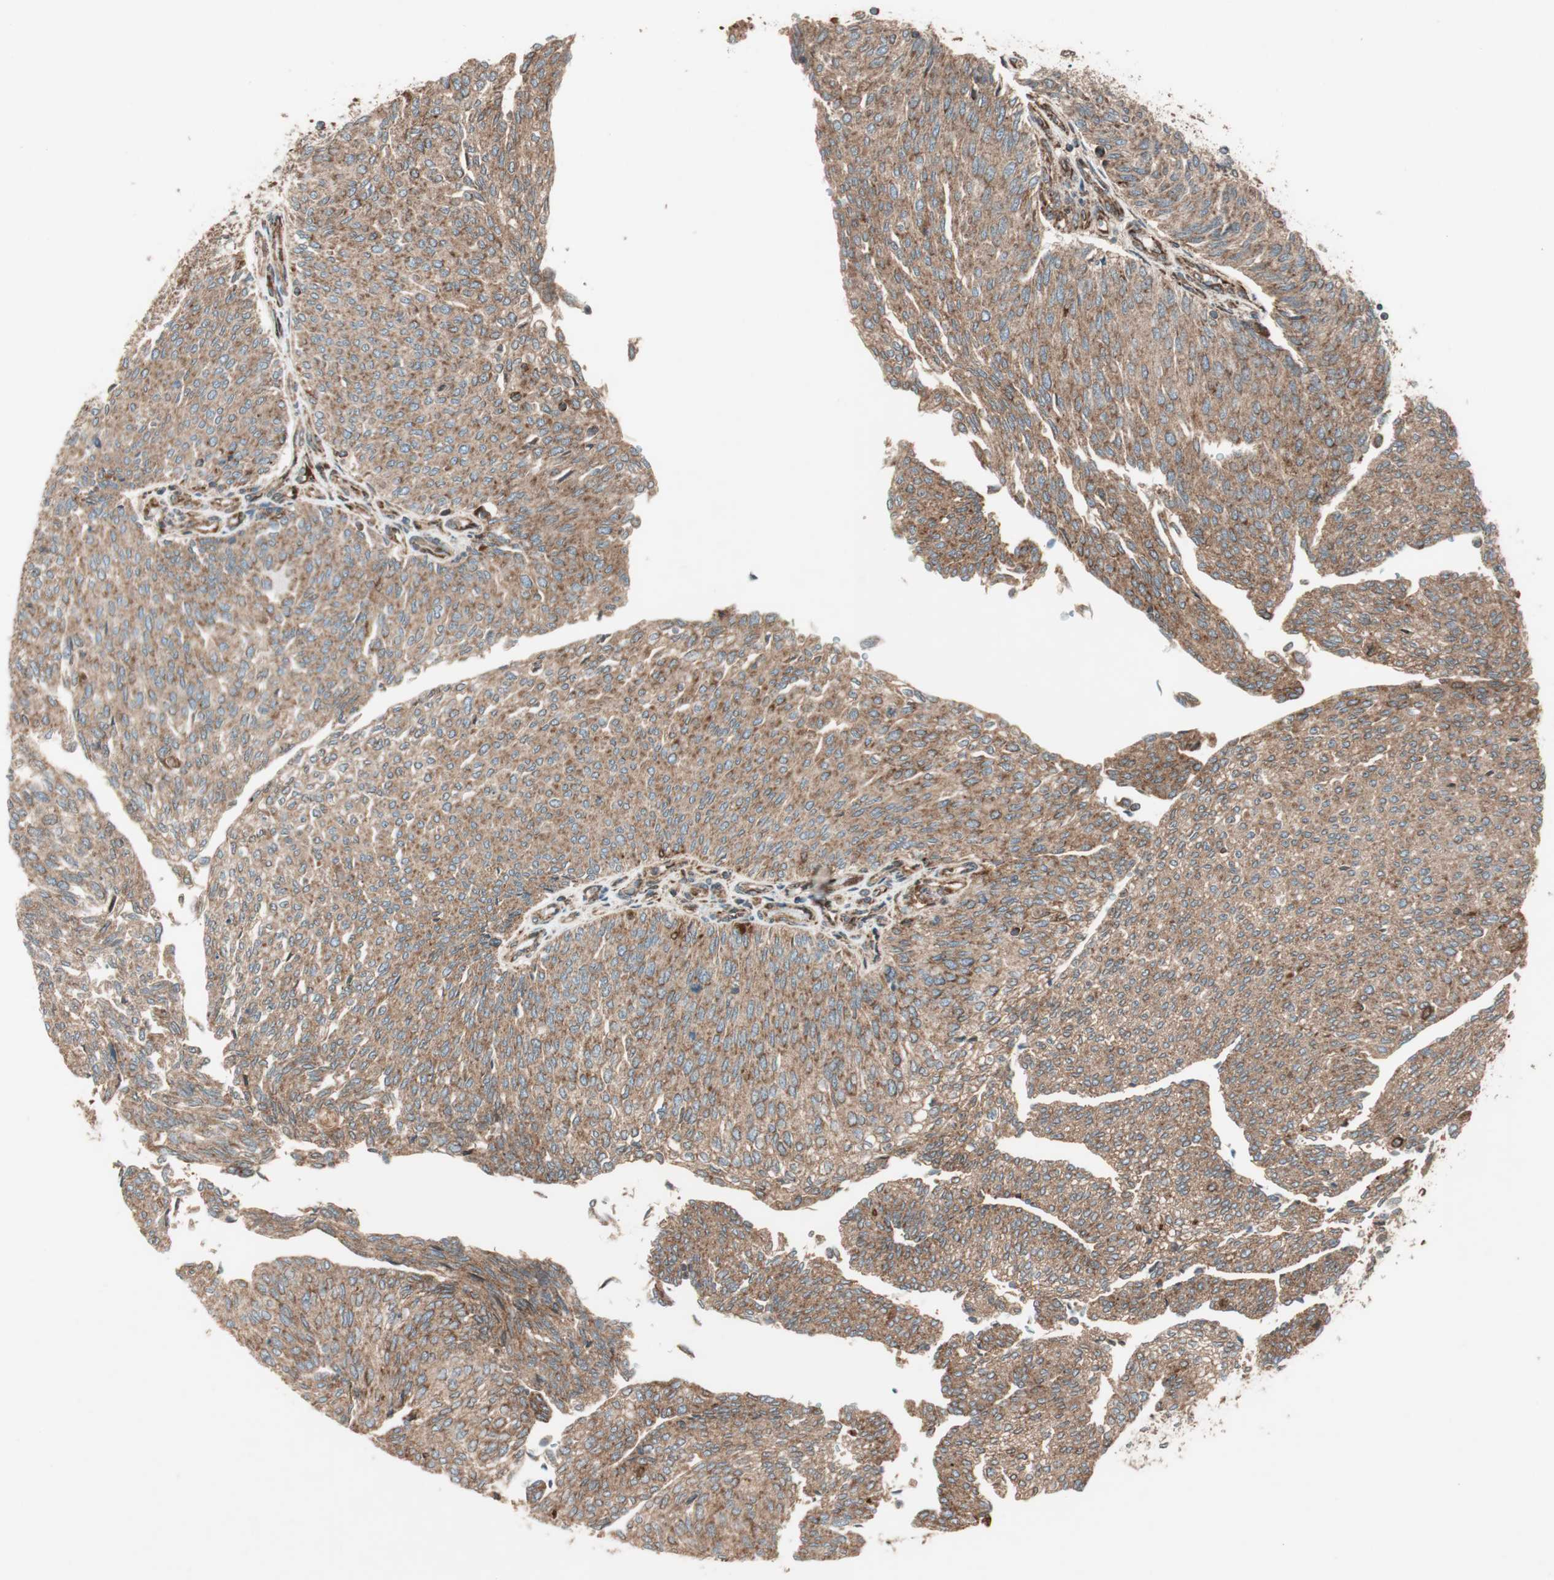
{"staining": {"intensity": "moderate", "quantity": ">75%", "location": "cytoplasmic/membranous"}, "tissue": "urothelial cancer", "cell_type": "Tumor cells", "image_type": "cancer", "snomed": [{"axis": "morphology", "description": "Urothelial carcinoma, Low grade"}, {"axis": "topography", "description": "Urinary bladder"}], "caption": "Immunohistochemical staining of urothelial cancer reveals moderate cytoplasmic/membranous protein expression in about >75% of tumor cells.", "gene": "RAB5A", "patient": {"sex": "female", "age": 79}}